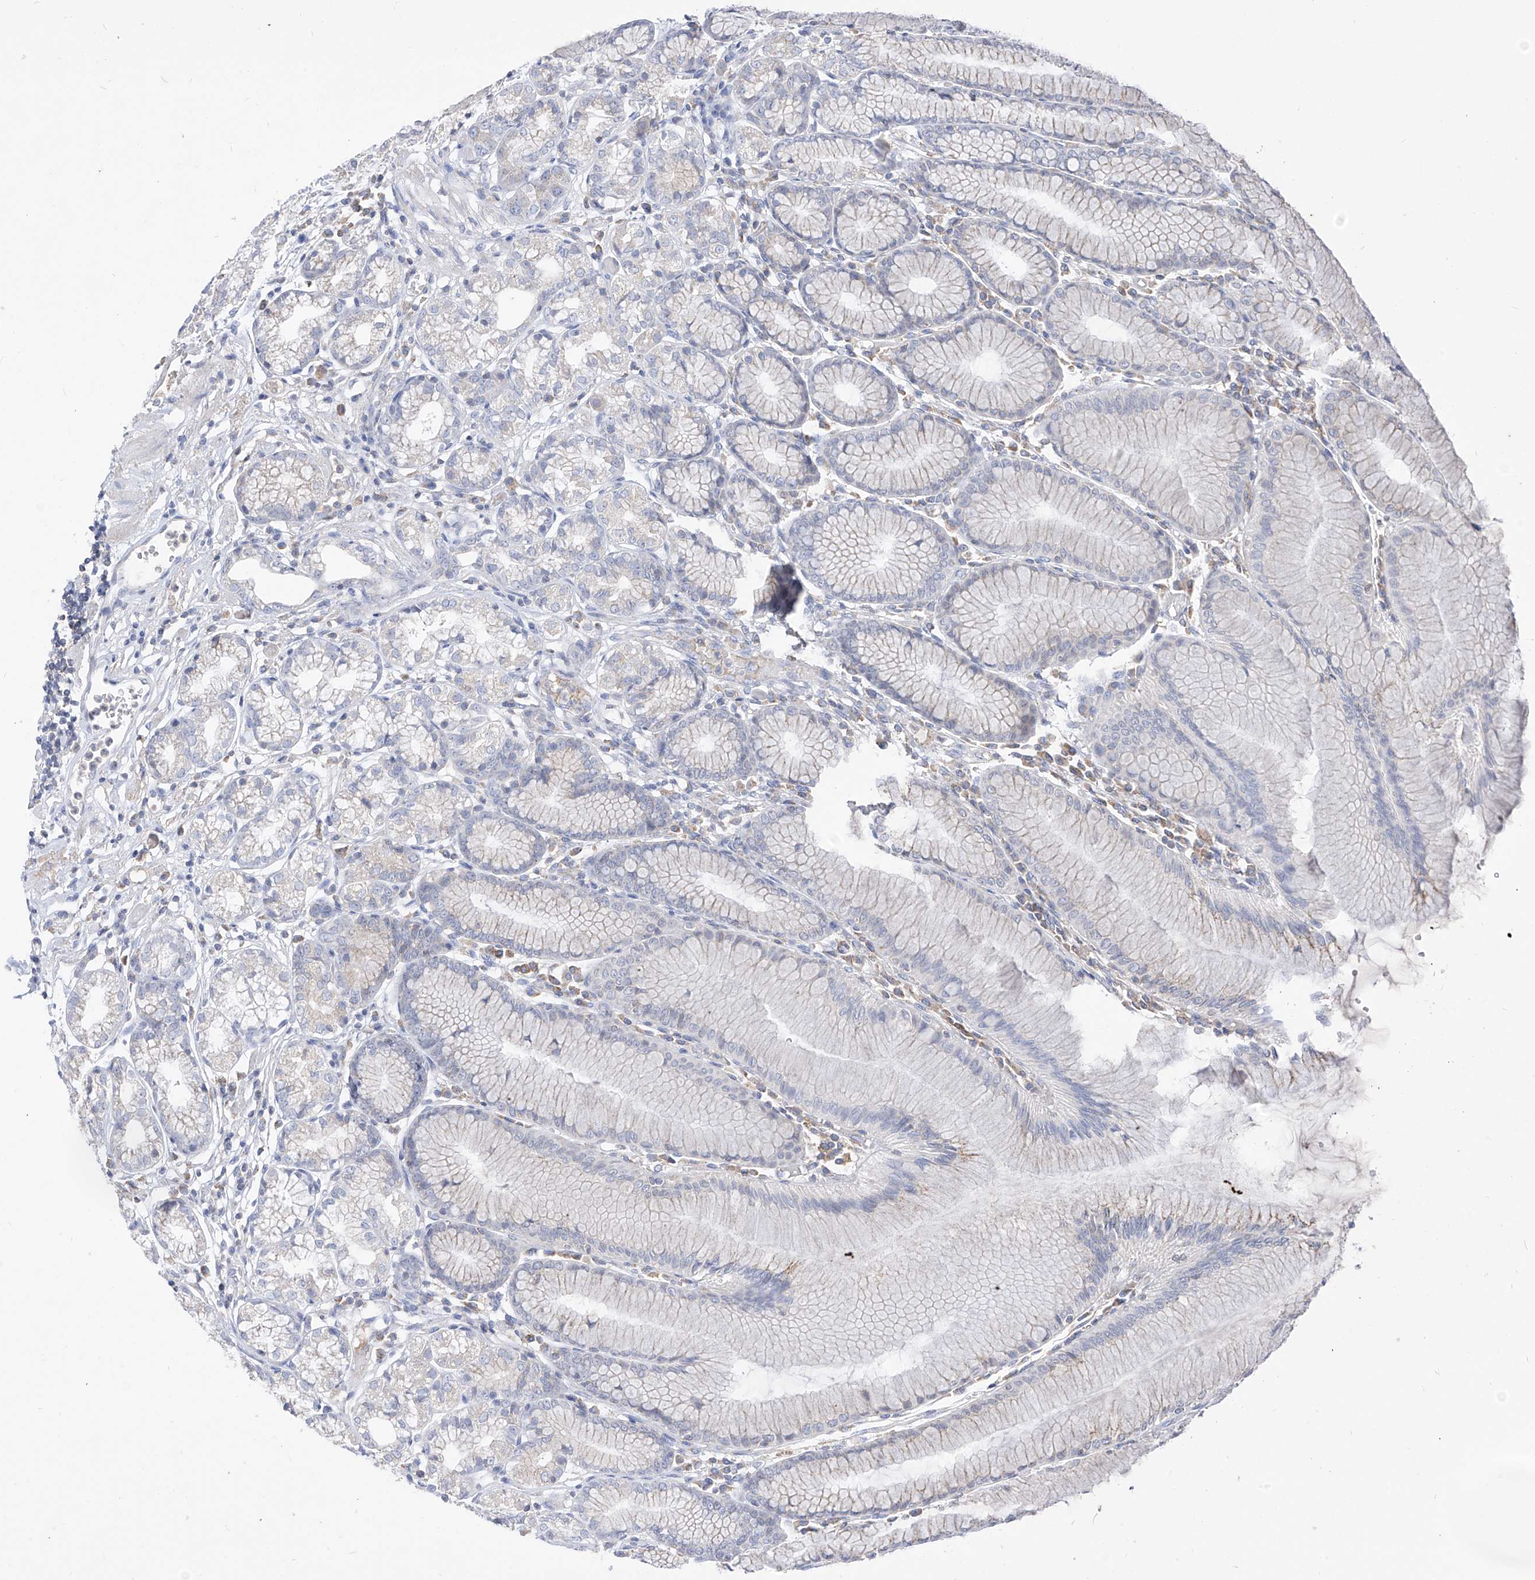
{"staining": {"intensity": "moderate", "quantity": "25%-75%", "location": "cytoplasmic/membranous"}, "tissue": "stomach", "cell_type": "Glandular cells", "image_type": "normal", "snomed": [{"axis": "morphology", "description": "Normal tissue, NOS"}, {"axis": "topography", "description": "Stomach"}], "caption": "Stomach stained with DAB (3,3'-diaminobenzidine) immunohistochemistry (IHC) shows medium levels of moderate cytoplasmic/membranous expression in approximately 25%-75% of glandular cells. (Brightfield microscopy of DAB IHC at high magnification).", "gene": "RASA2", "patient": {"sex": "female", "age": 57}}